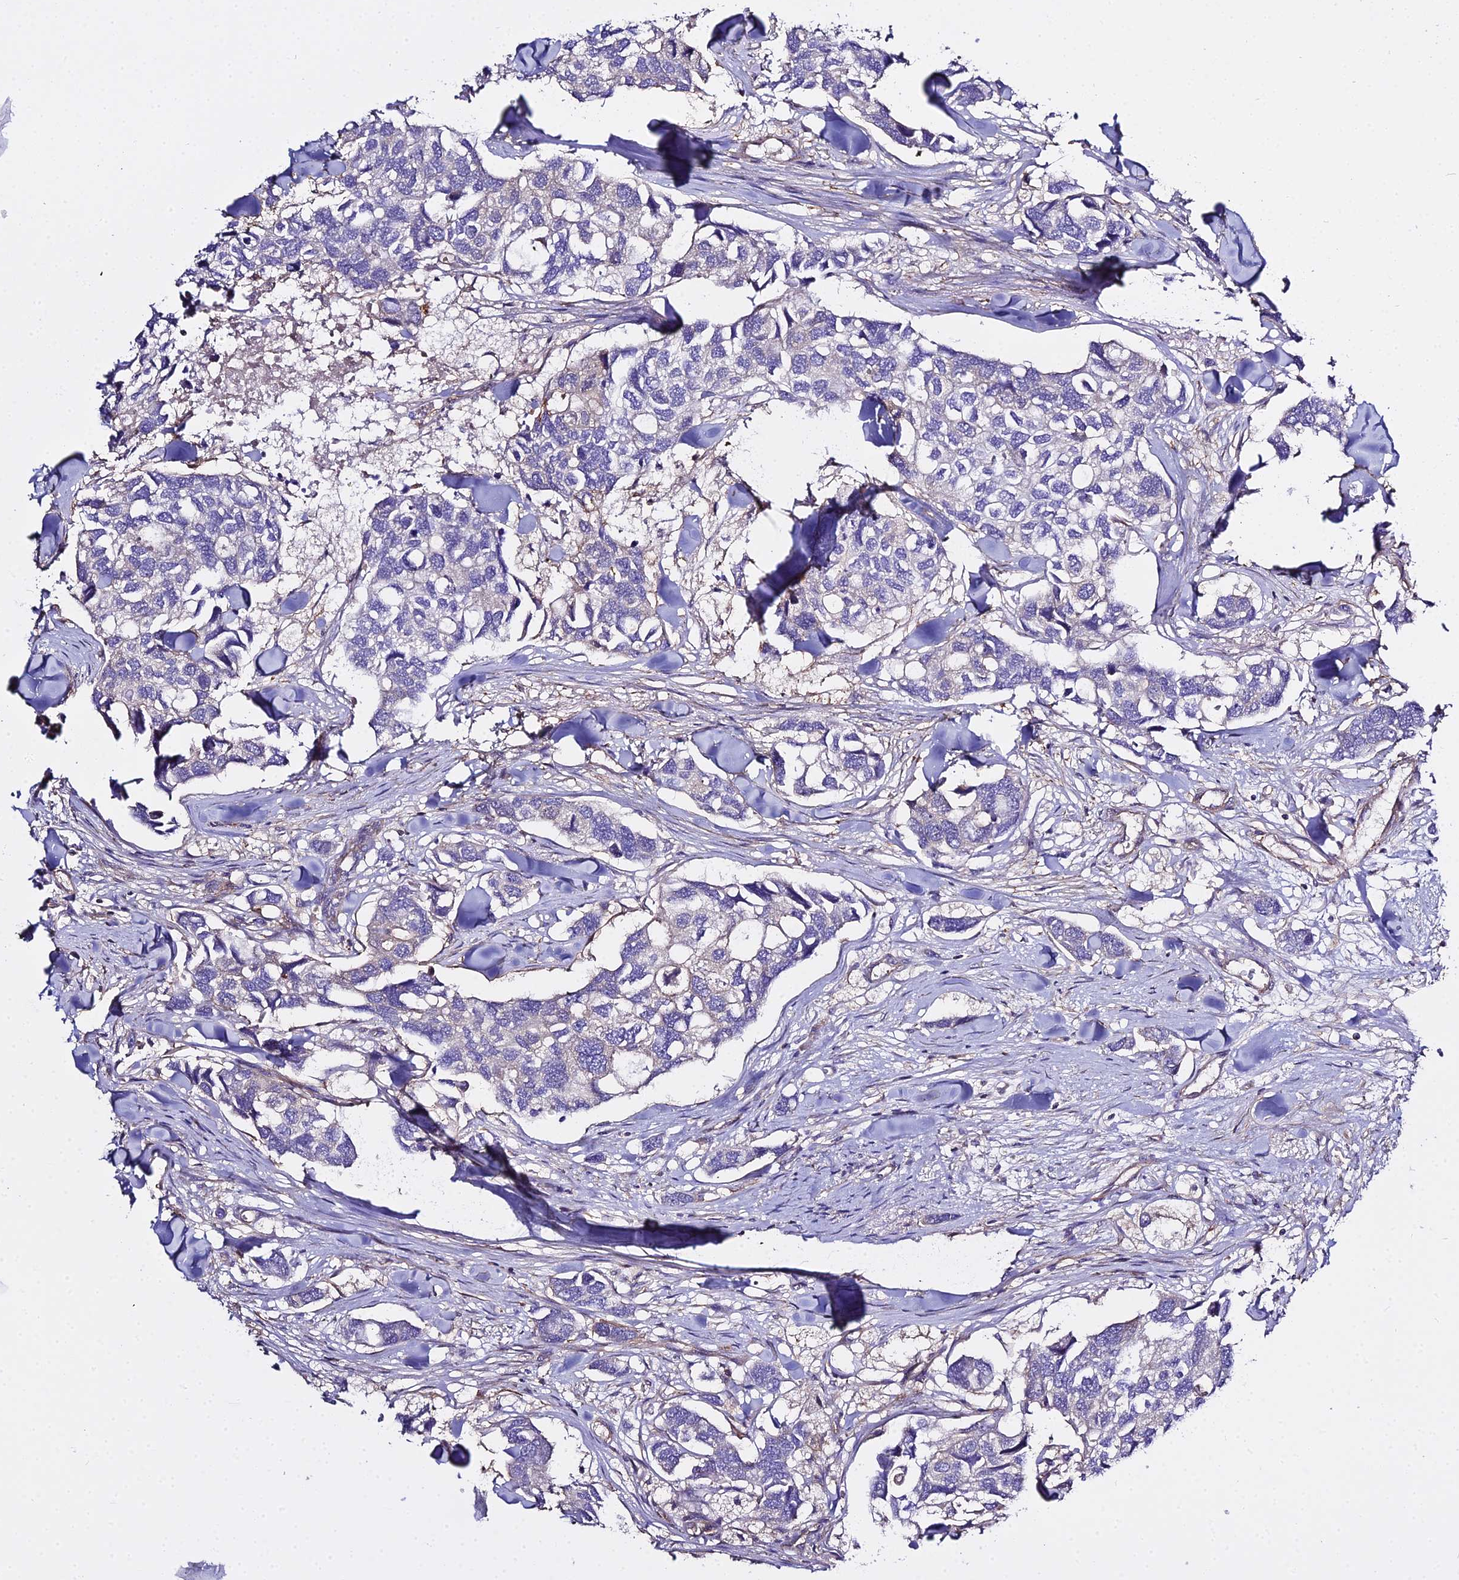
{"staining": {"intensity": "negative", "quantity": "none", "location": "none"}, "tissue": "breast cancer", "cell_type": "Tumor cells", "image_type": "cancer", "snomed": [{"axis": "morphology", "description": "Duct carcinoma"}, {"axis": "topography", "description": "Breast"}], "caption": "Immunohistochemistry (IHC) image of neoplastic tissue: human infiltrating ductal carcinoma (breast) stained with DAB reveals no significant protein staining in tumor cells.", "gene": "GLYAT", "patient": {"sex": "female", "age": 83}}